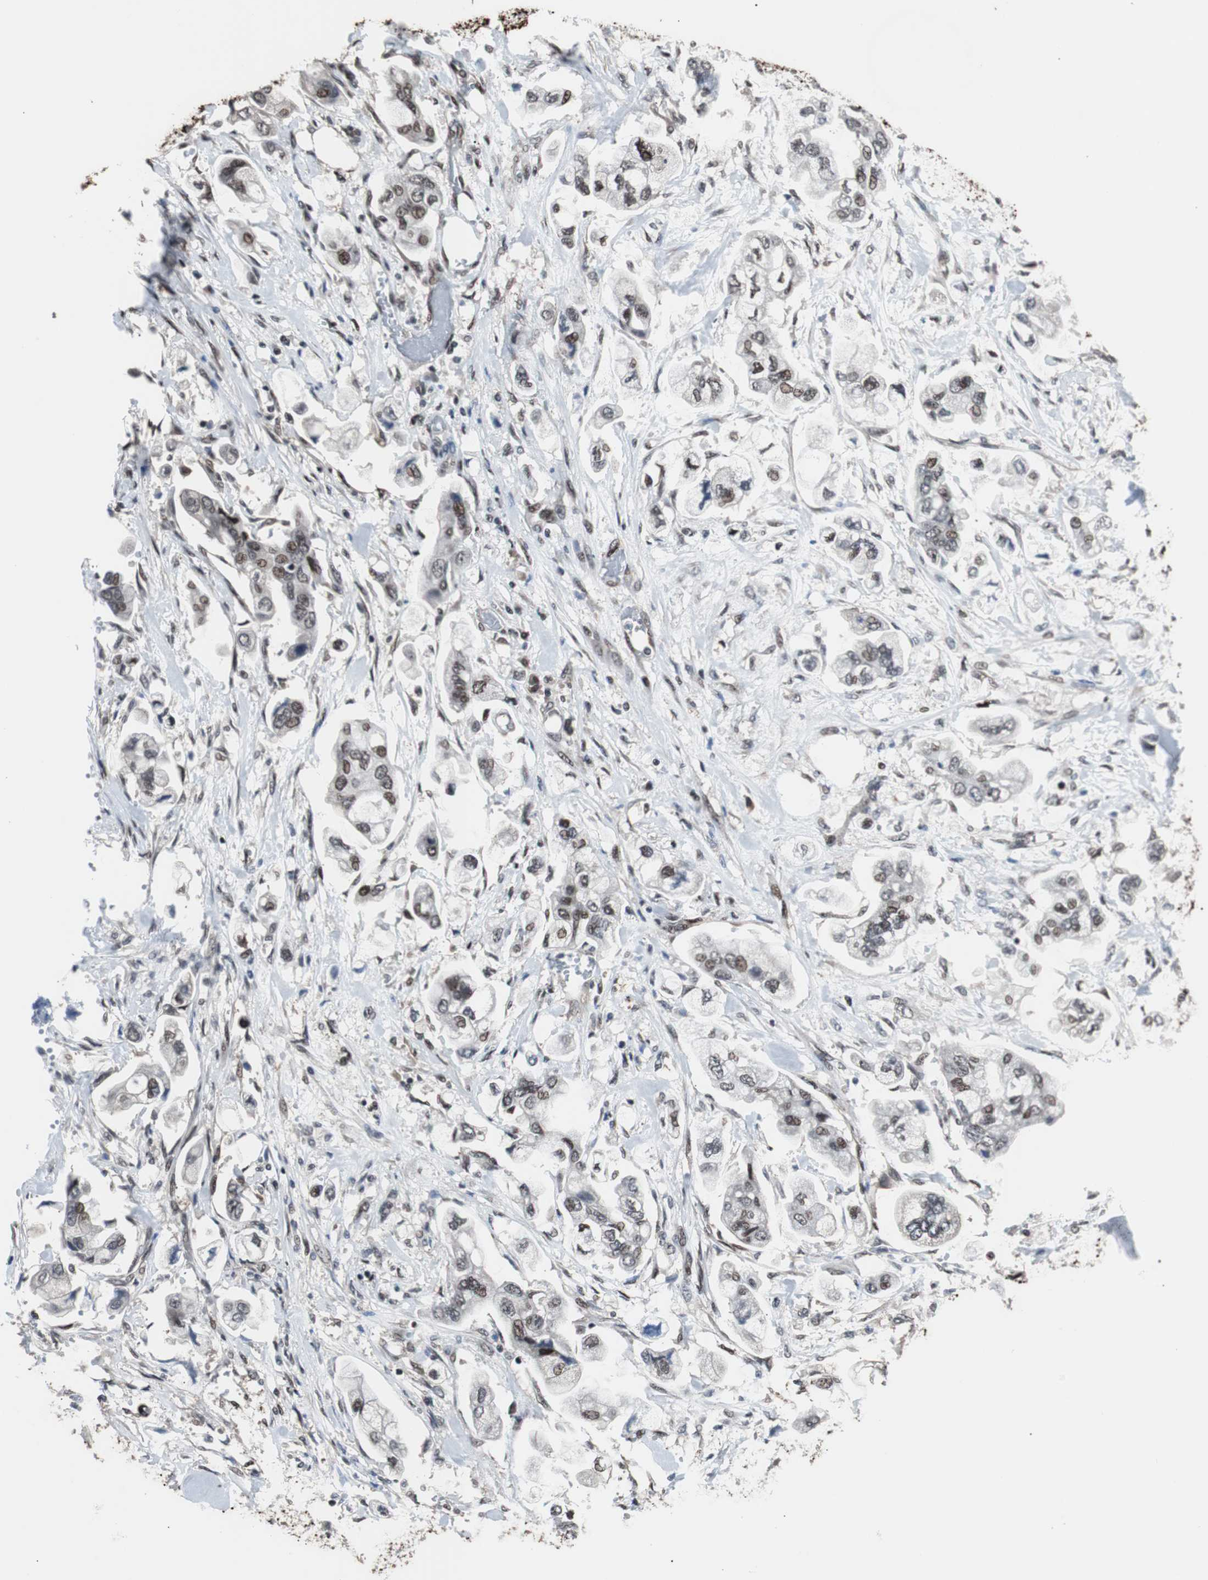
{"staining": {"intensity": "weak", "quantity": "25%-75%", "location": "nuclear"}, "tissue": "stomach cancer", "cell_type": "Tumor cells", "image_type": "cancer", "snomed": [{"axis": "morphology", "description": "Adenocarcinoma, NOS"}, {"axis": "topography", "description": "Stomach"}], "caption": "Weak nuclear protein staining is present in approximately 25%-75% of tumor cells in stomach cancer (adenocarcinoma).", "gene": "POGZ", "patient": {"sex": "male", "age": 62}}